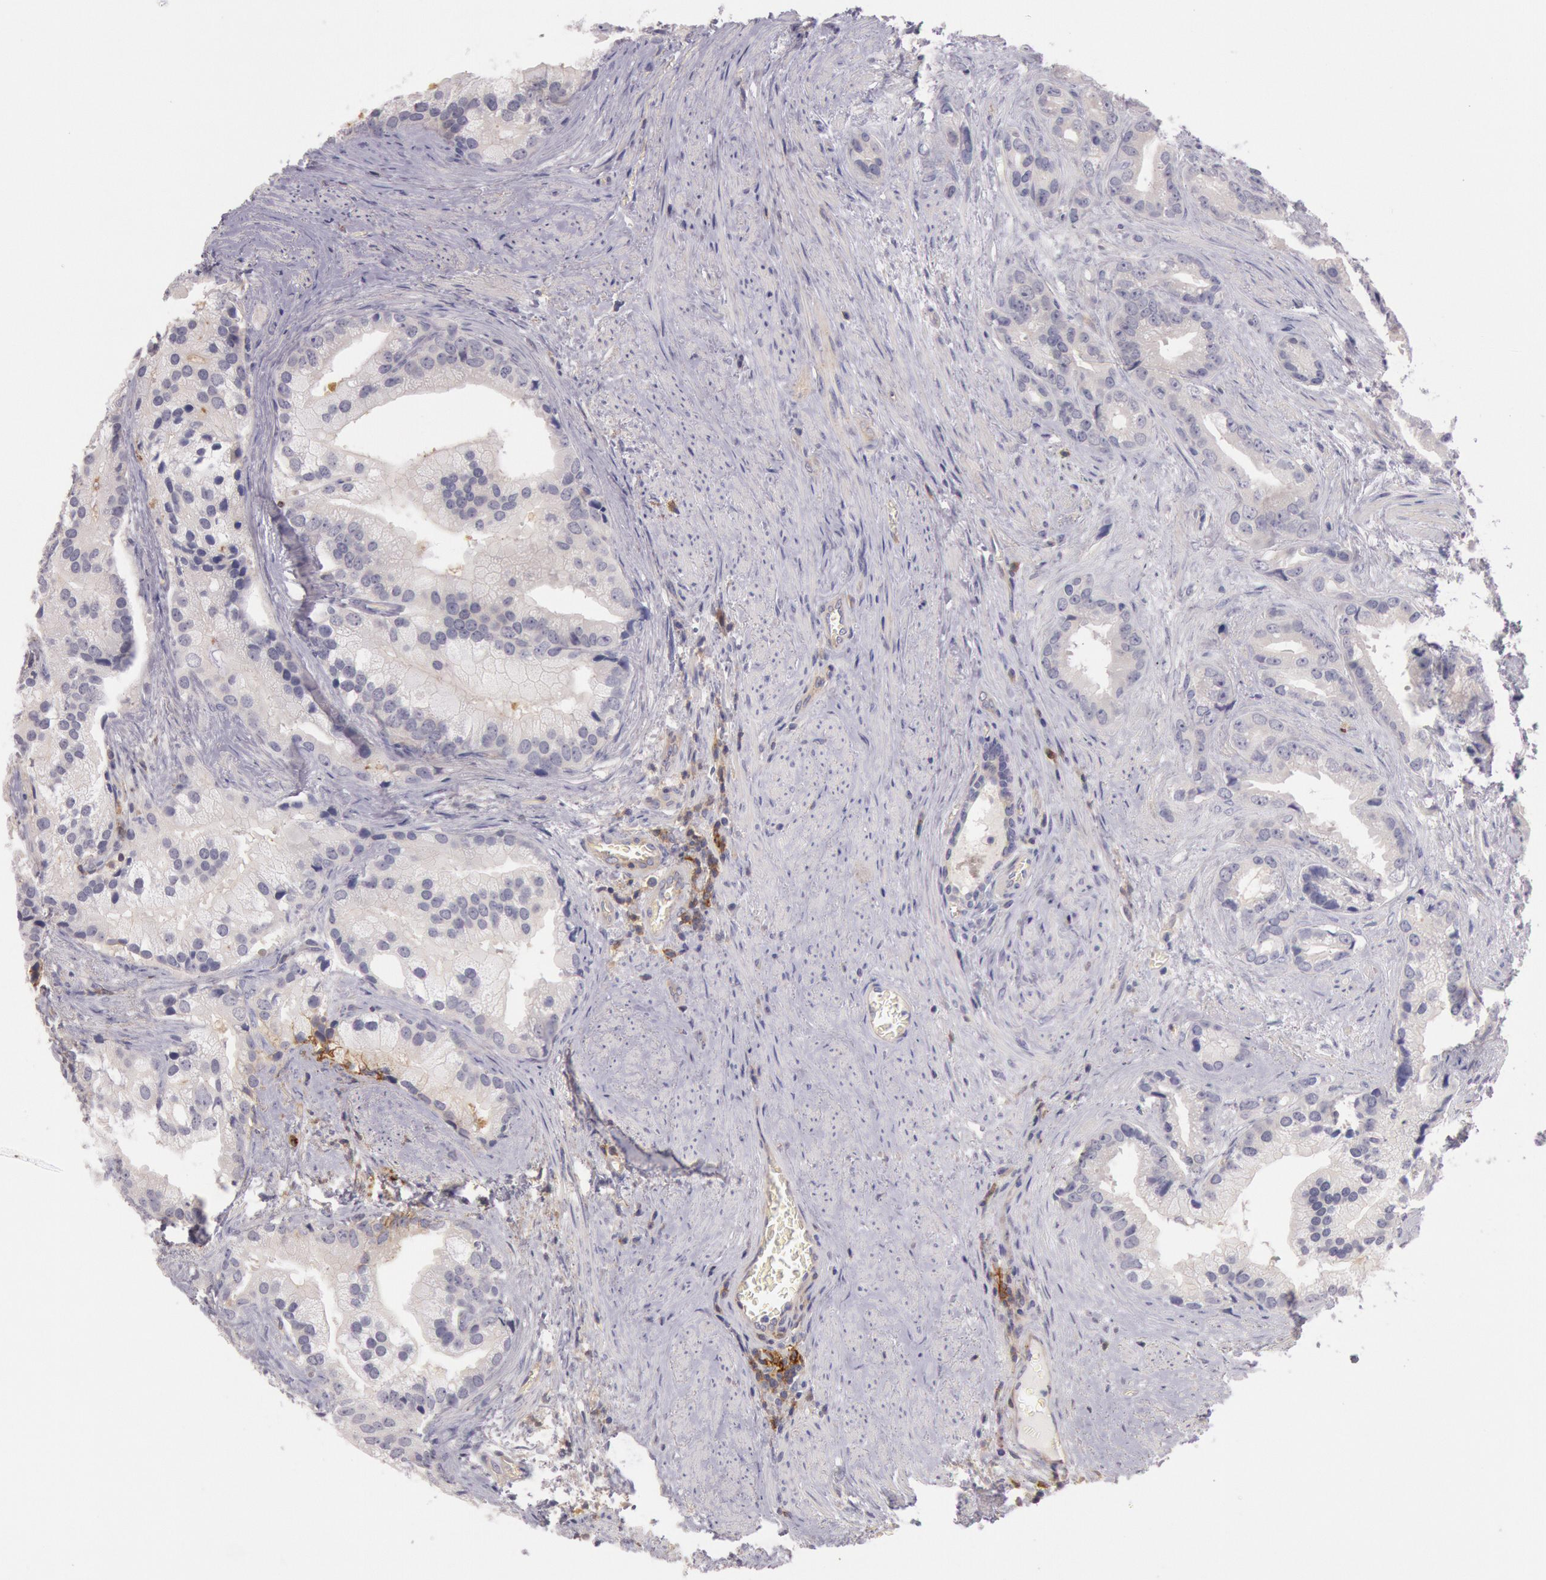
{"staining": {"intensity": "negative", "quantity": "none", "location": "none"}, "tissue": "prostate cancer", "cell_type": "Tumor cells", "image_type": "cancer", "snomed": [{"axis": "morphology", "description": "Adenocarcinoma, Low grade"}, {"axis": "topography", "description": "Prostate"}], "caption": "A histopathology image of prostate low-grade adenocarcinoma stained for a protein exhibits no brown staining in tumor cells.", "gene": "TRIB2", "patient": {"sex": "male", "age": 71}}